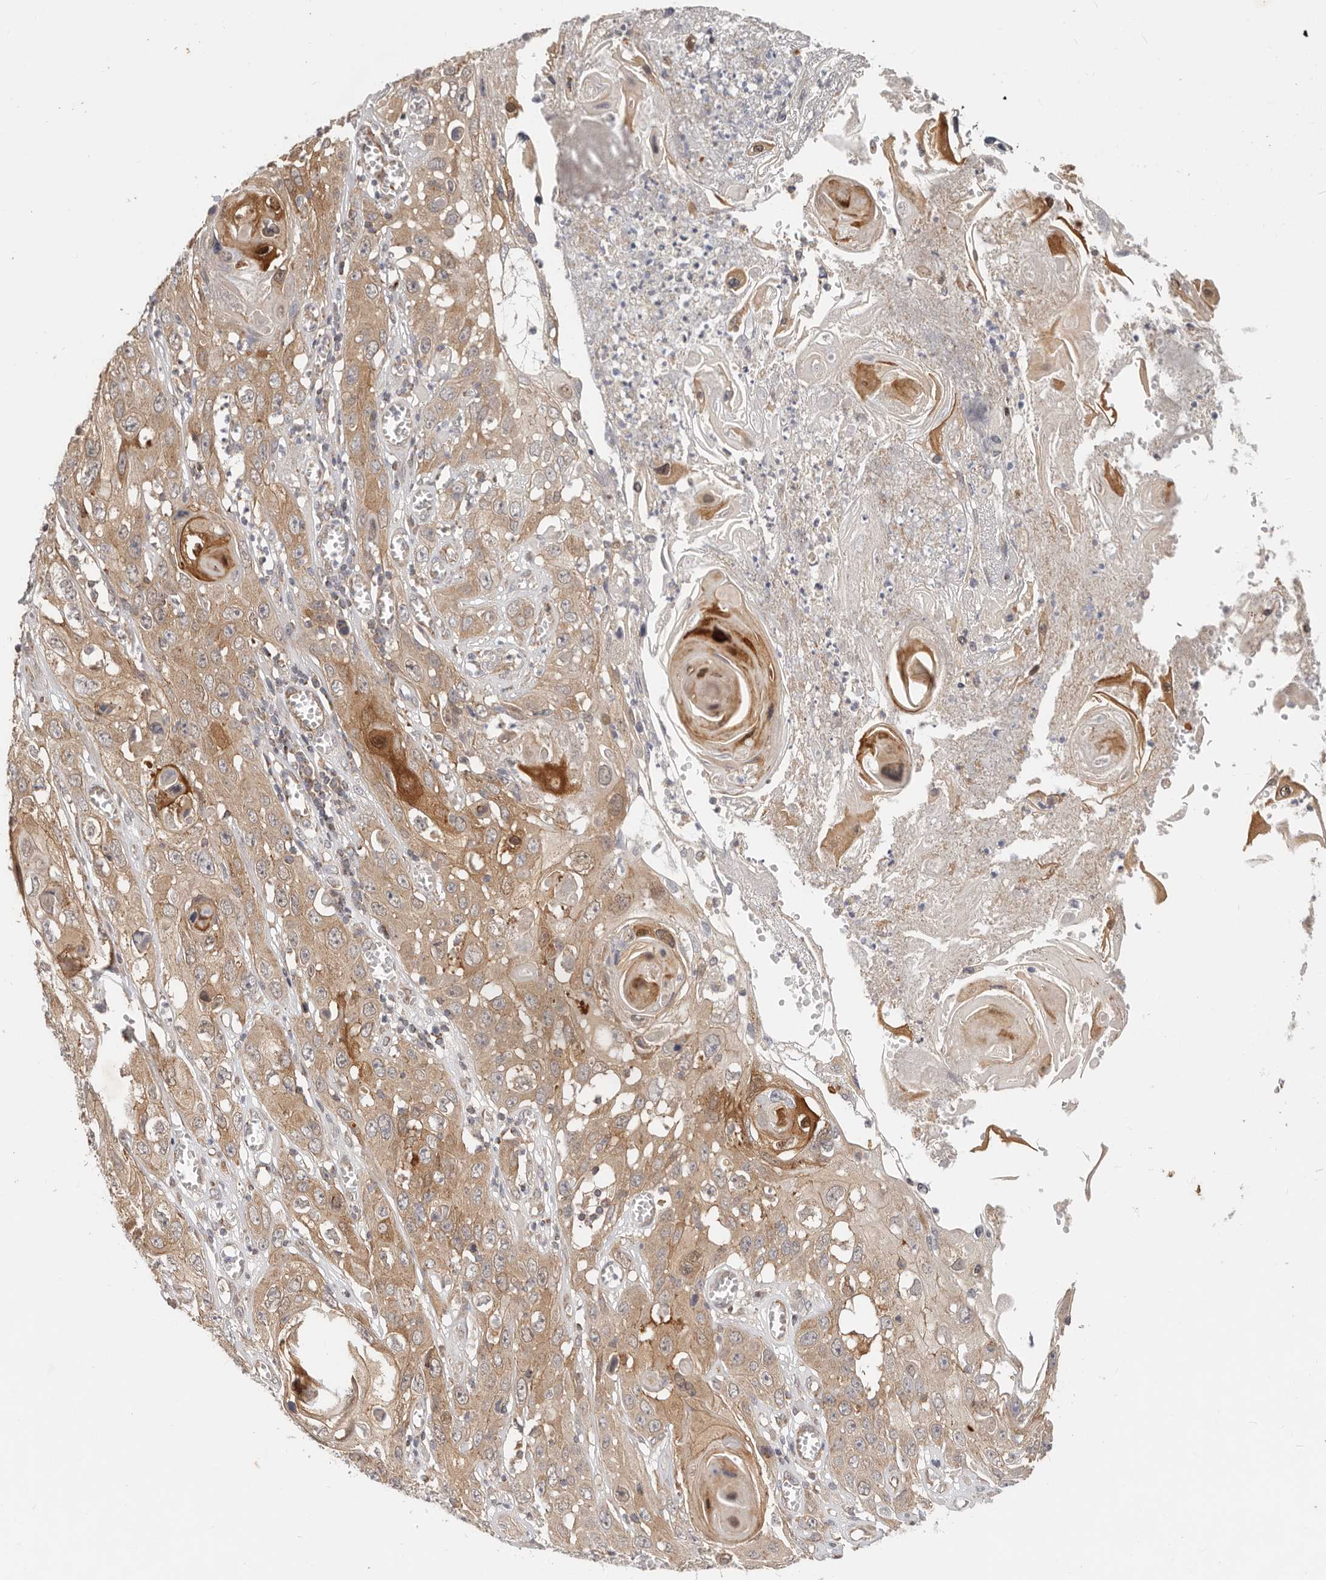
{"staining": {"intensity": "moderate", "quantity": ">75%", "location": "cytoplasmic/membranous"}, "tissue": "skin cancer", "cell_type": "Tumor cells", "image_type": "cancer", "snomed": [{"axis": "morphology", "description": "Squamous cell carcinoma, NOS"}, {"axis": "topography", "description": "Skin"}], "caption": "The histopathology image demonstrates staining of skin cancer, revealing moderate cytoplasmic/membranous protein positivity (brown color) within tumor cells. The protein is stained brown, and the nuclei are stained in blue (DAB IHC with brightfield microscopy, high magnification).", "gene": "USP49", "patient": {"sex": "male", "age": 55}}